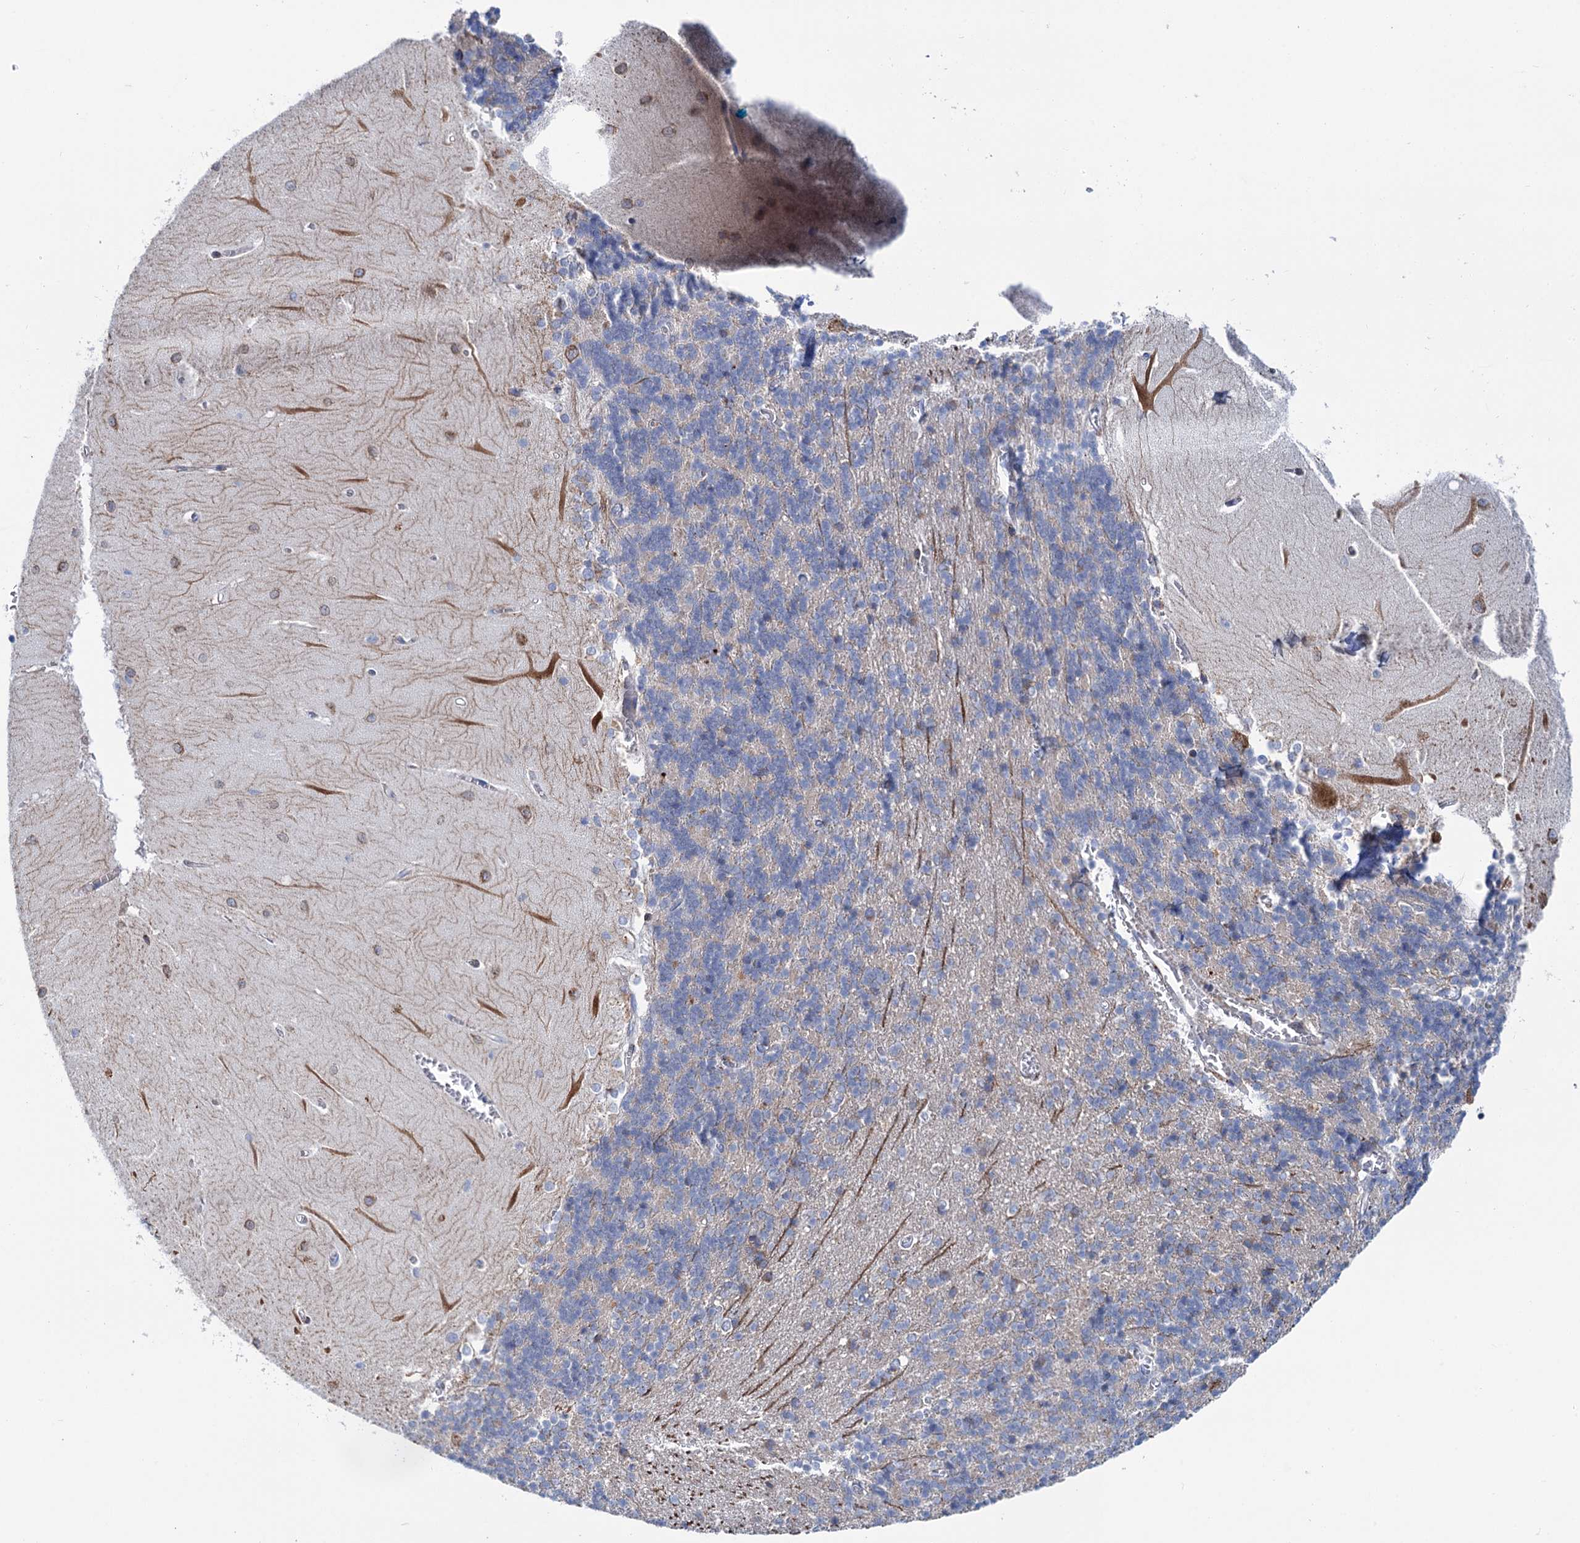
{"staining": {"intensity": "negative", "quantity": "none", "location": "none"}, "tissue": "cerebellum", "cell_type": "Cells in granular layer", "image_type": "normal", "snomed": [{"axis": "morphology", "description": "Normal tissue, NOS"}, {"axis": "topography", "description": "Cerebellum"}], "caption": "Immunohistochemistry histopathology image of normal cerebellum: cerebellum stained with DAB (3,3'-diaminobenzidine) shows no significant protein expression in cells in granular layer.", "gene": "SHE", "patient": {"sex": "male", "age": 37}}